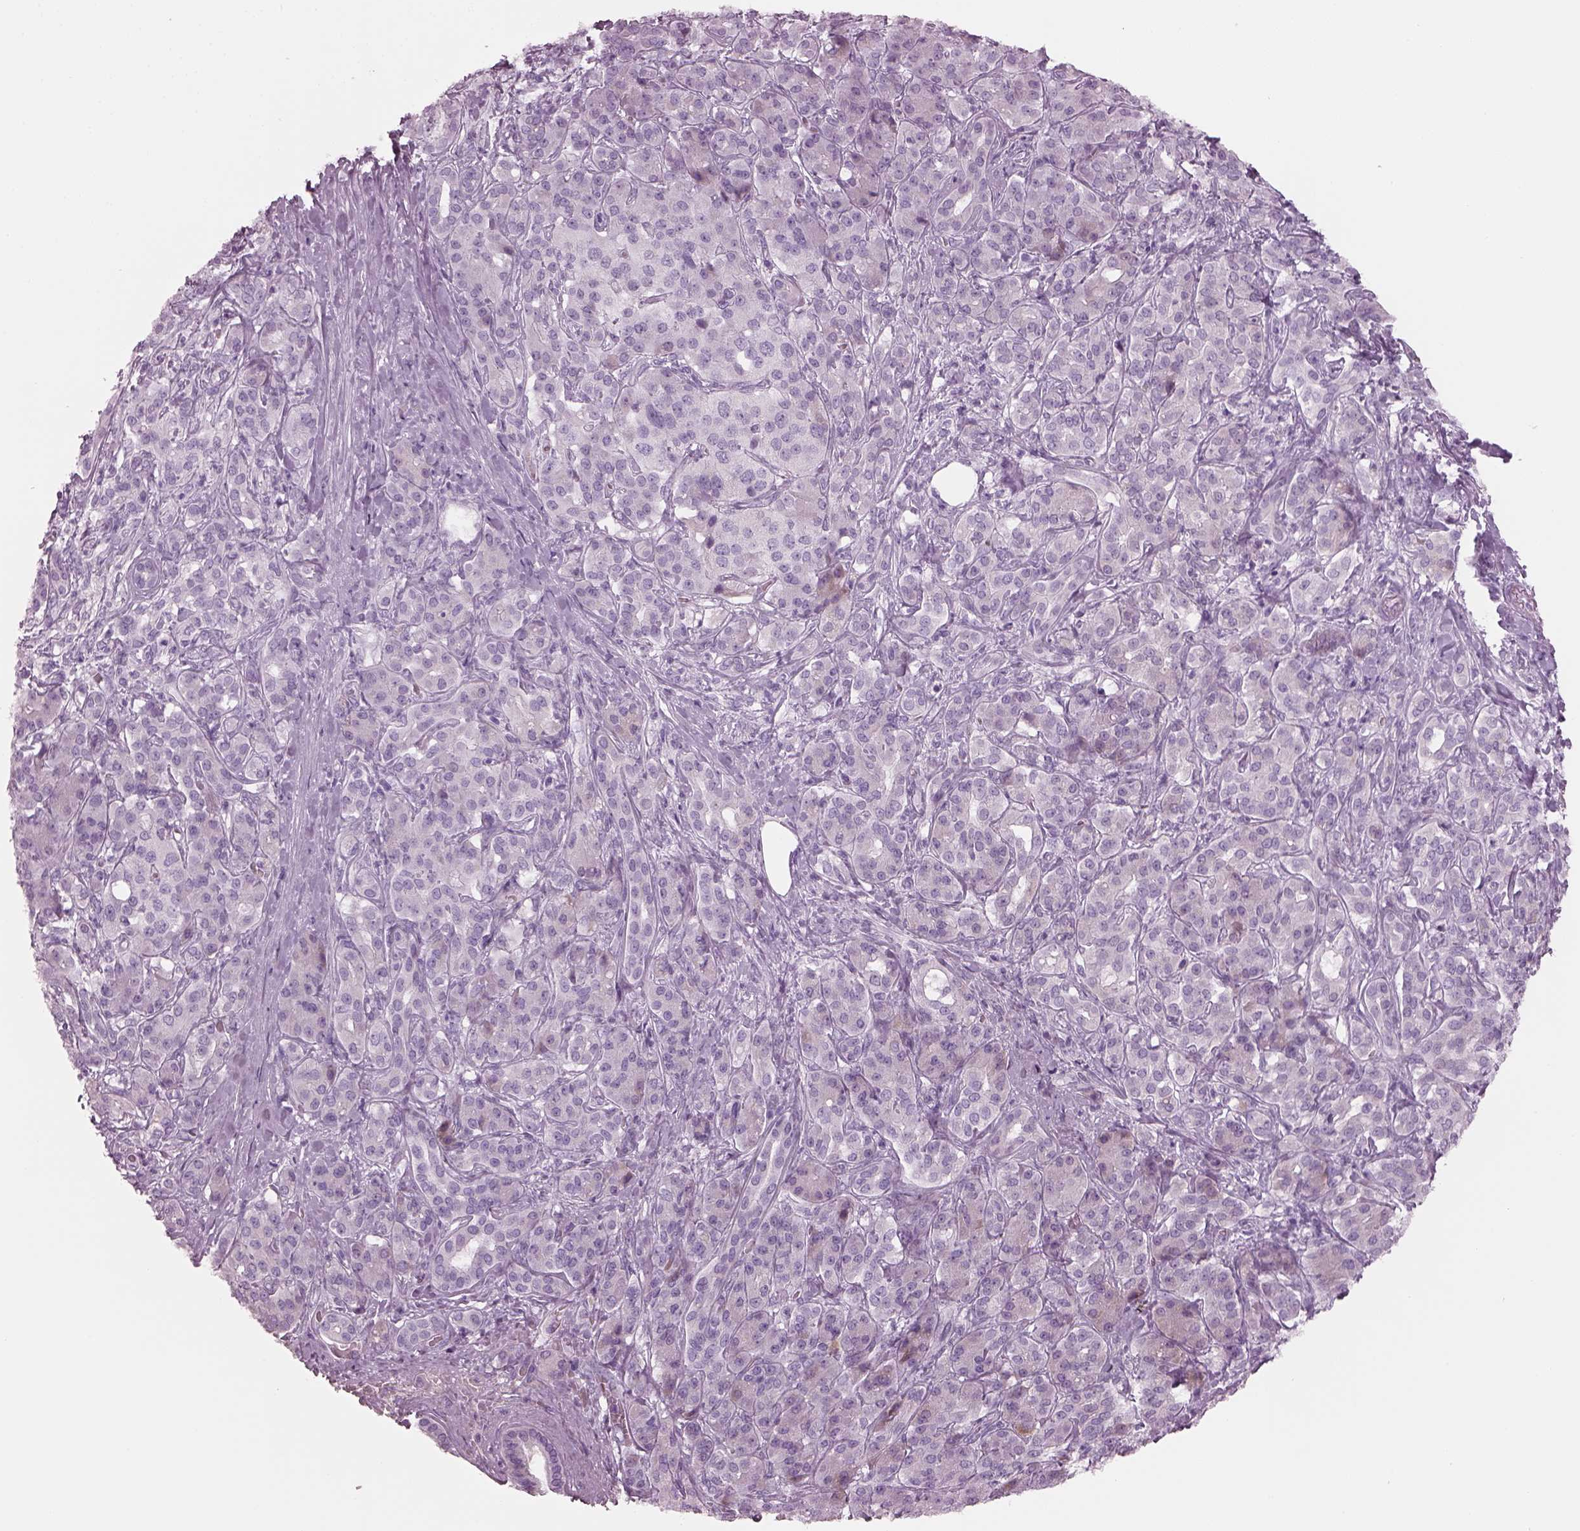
{"staining": {"intensity": "negative", "quantity": "none", "location": "none"}, "tissue": "pancreatic cancer", "cell_type": "Tumor cells", "image_type": "cancer", "snomed": [{"axis": "morphology", "description": "Normal tissue, NOS"}, {"axis": "morphology", "description": "Inflammation, NOS"}, {"axis": "morphology", "description": "Adenocarcinoma, NOS"}, {"axis": "topography", "description": "Pancreas"}], "caption": "A high-resolution micrograph shows immunohistochemistry staining of pancreatic cancer (adenocarcinoma), which displays no significant expression in tumor cells.", "gene": "HYDIN", "patient": {"sex": "male", "age": 57}}